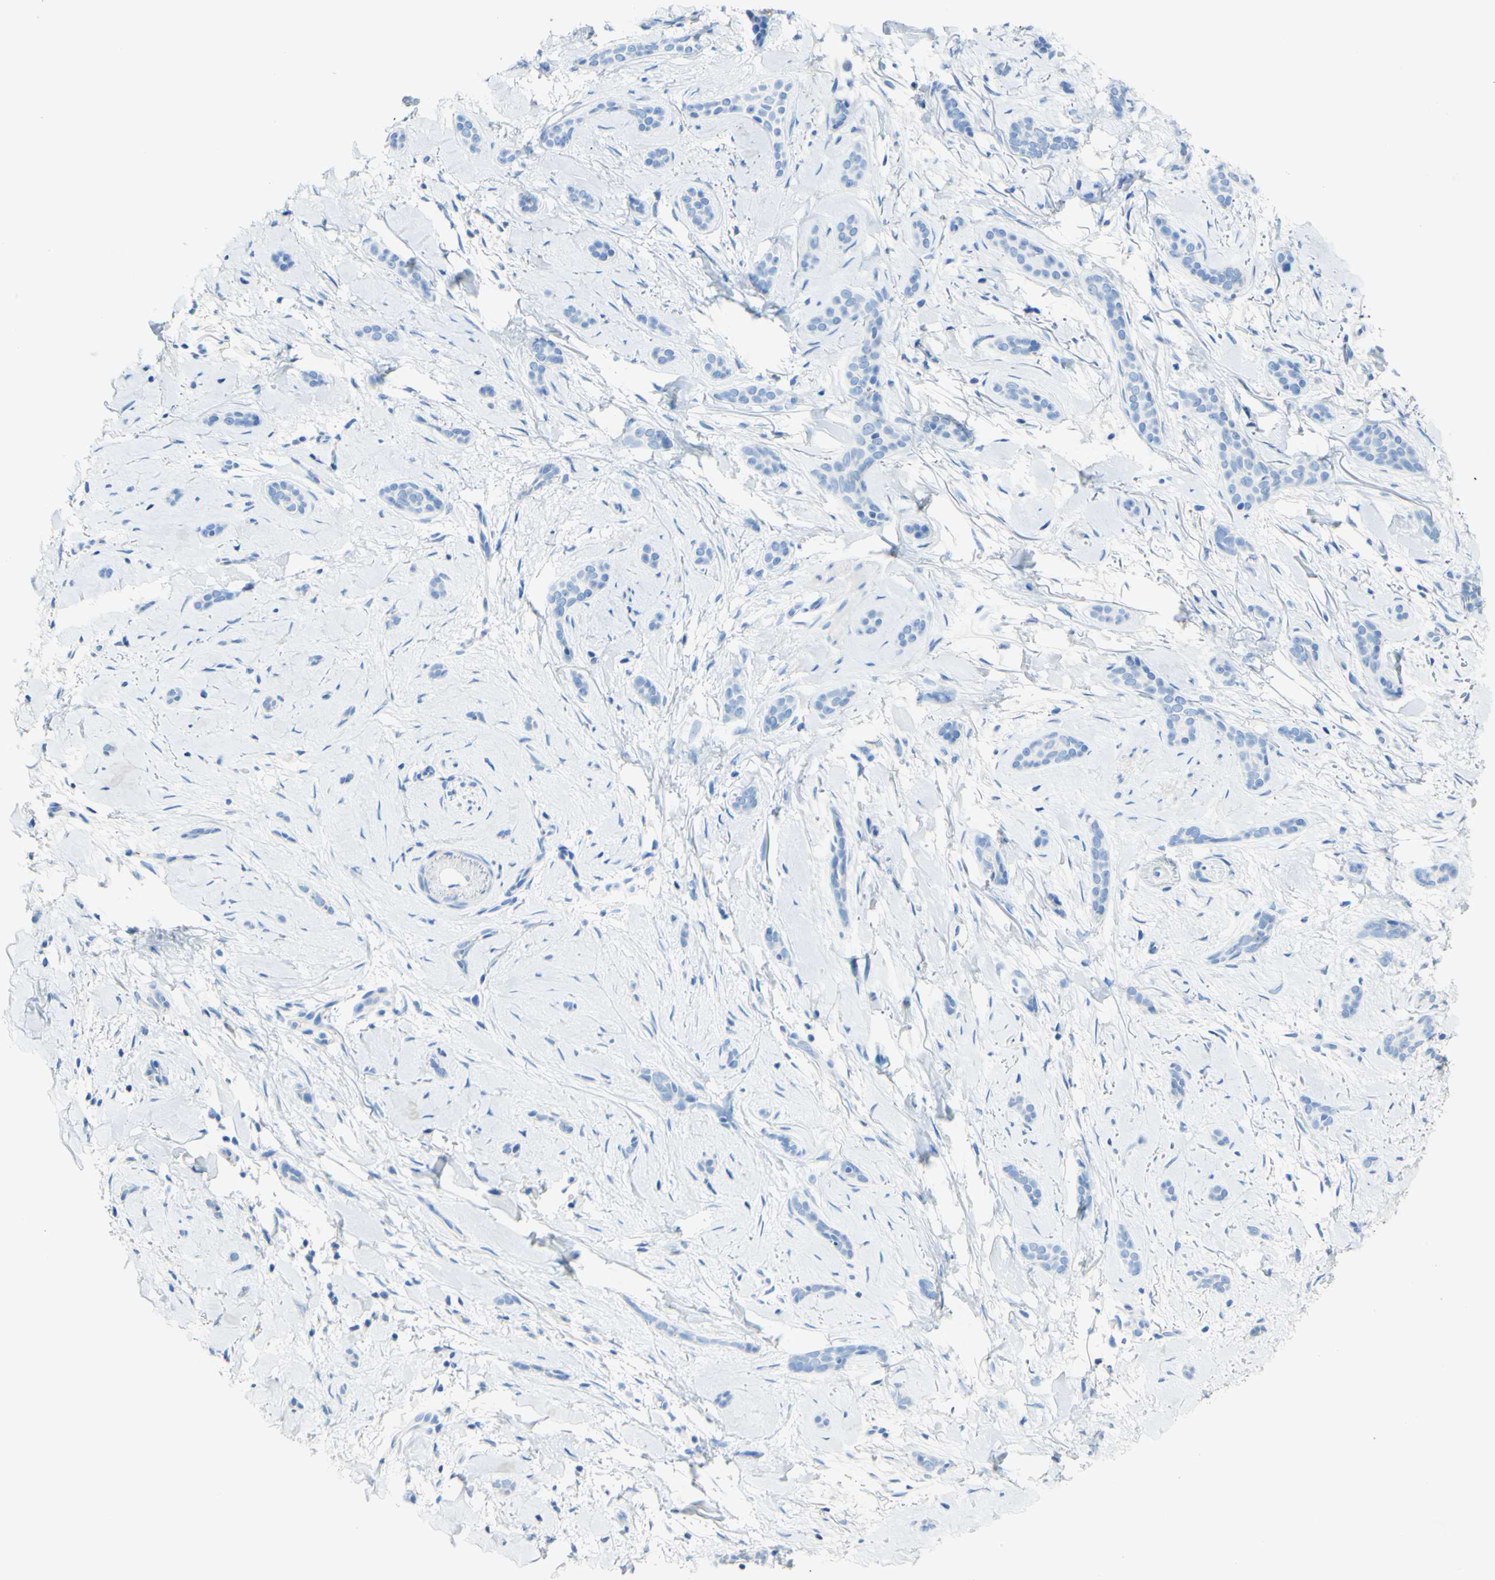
{"staining": {"intensity": "negative", "quantity": "none", "location": "none"}, "tissue": "skin cancer", "cell_type": "Tumor cells", "image_type": "cancer", "snomed": [{"axis": "morphology", "description": "Basal cell carcinoma"}, {"axis": "morphology", "description": "Adnexal tumor, benign"}, {"axis": "topography", "description": "Skin"}], "caption": "Tumor cells show no significant expression in basal cell carcinoma (skin). (Immunohistochemistry, brightfield microscopy, high magnification).", "gene": "PIGR", "patient": {"sex": "female", "age": 42}}